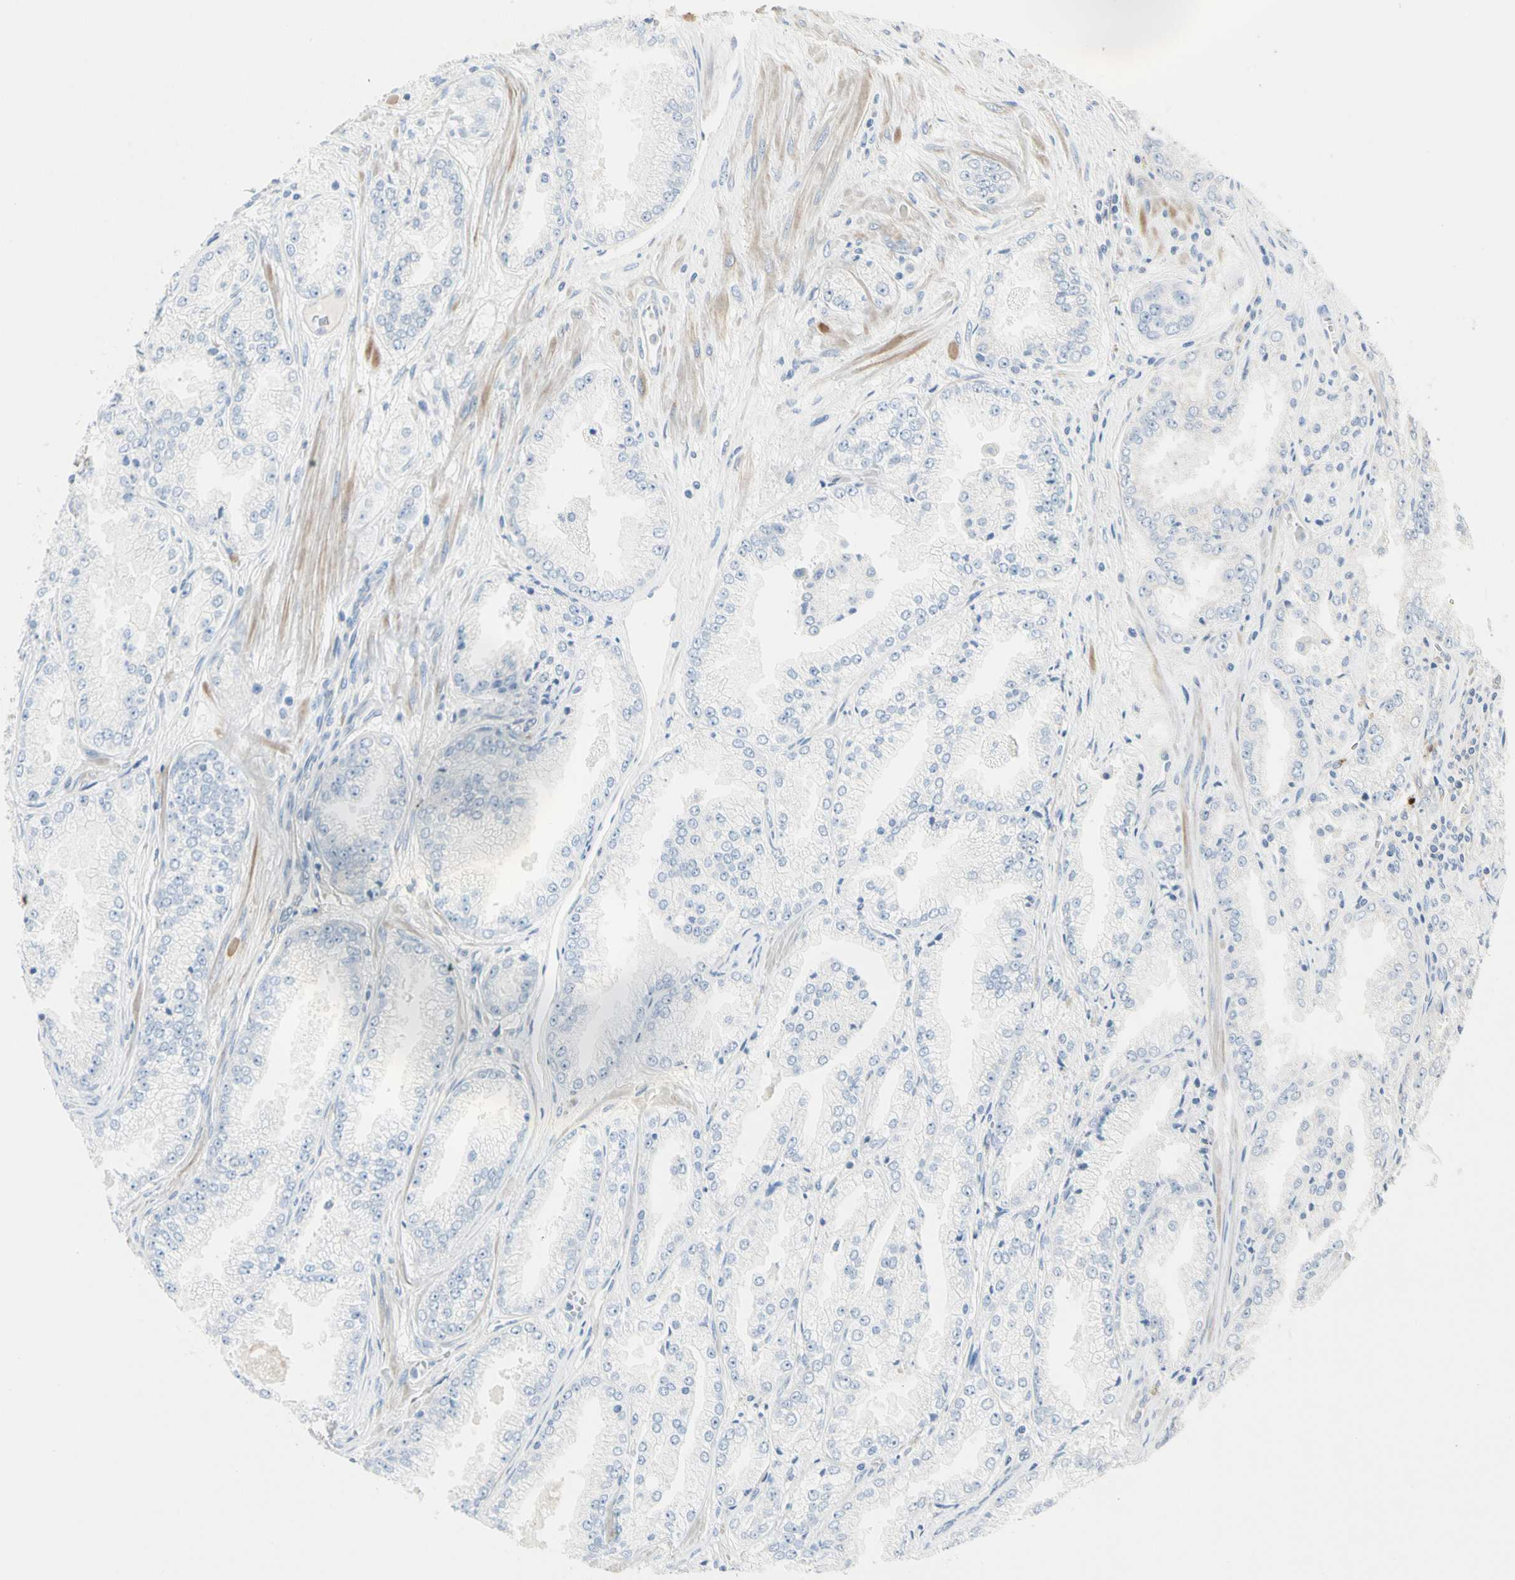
{"staining": {"intensity": "negative", "quantity": "none", "location": "none"}, "tissue": "prostate cancer", "cell_type": "Tumor cells", "image_type": "cancer", "snomed": [{"axis": "morphology", "description": "Adenocarcinoma, High grade"}, {"axis": "topography", "description": "Prostate"}], "caption": "An image of high-grade adenocarcinoma (prostate) stained for a protein shows no brown staining in tumor cells.", "gene": "GPR153", "patient": {"sex": "male", "age": 61}}